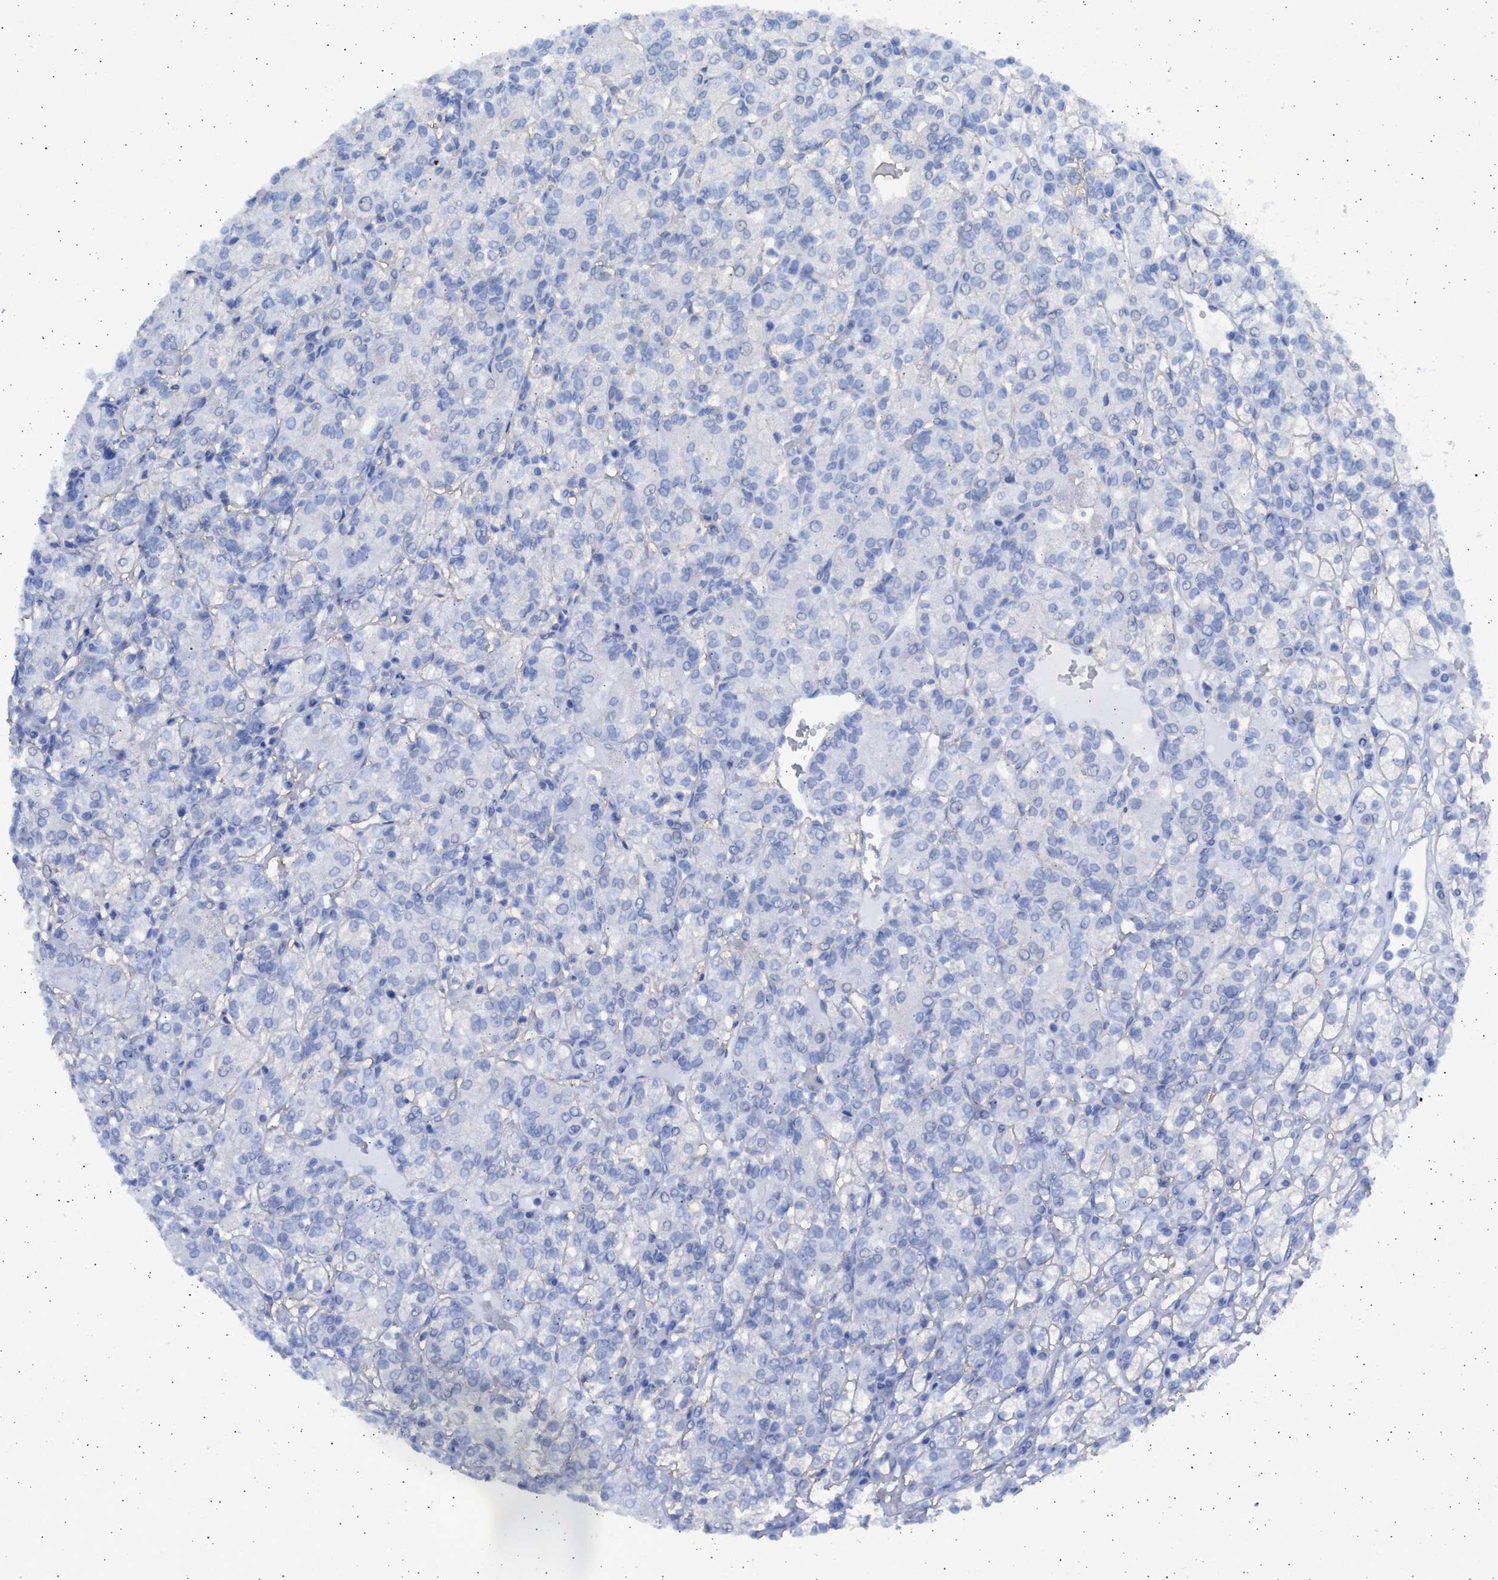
{"staining": {"intensity": "negative", "quantity": "none", "location": "none"}, "tissue": "renal cancer", "cell_type": "Tumor cells", "image_type": "cancer", "snomed": [{"axis": "morphology", "description": "Adenocarcinoma, NOS"}, {"axis": "topography", "description": "Kidney"}], "caption": "Image shows no significant protein positivity in tumor cells of renal cancer (adenocarcinoma).", "gene": "ALDOC", "patient": {"sex": "male", "age": 77}}